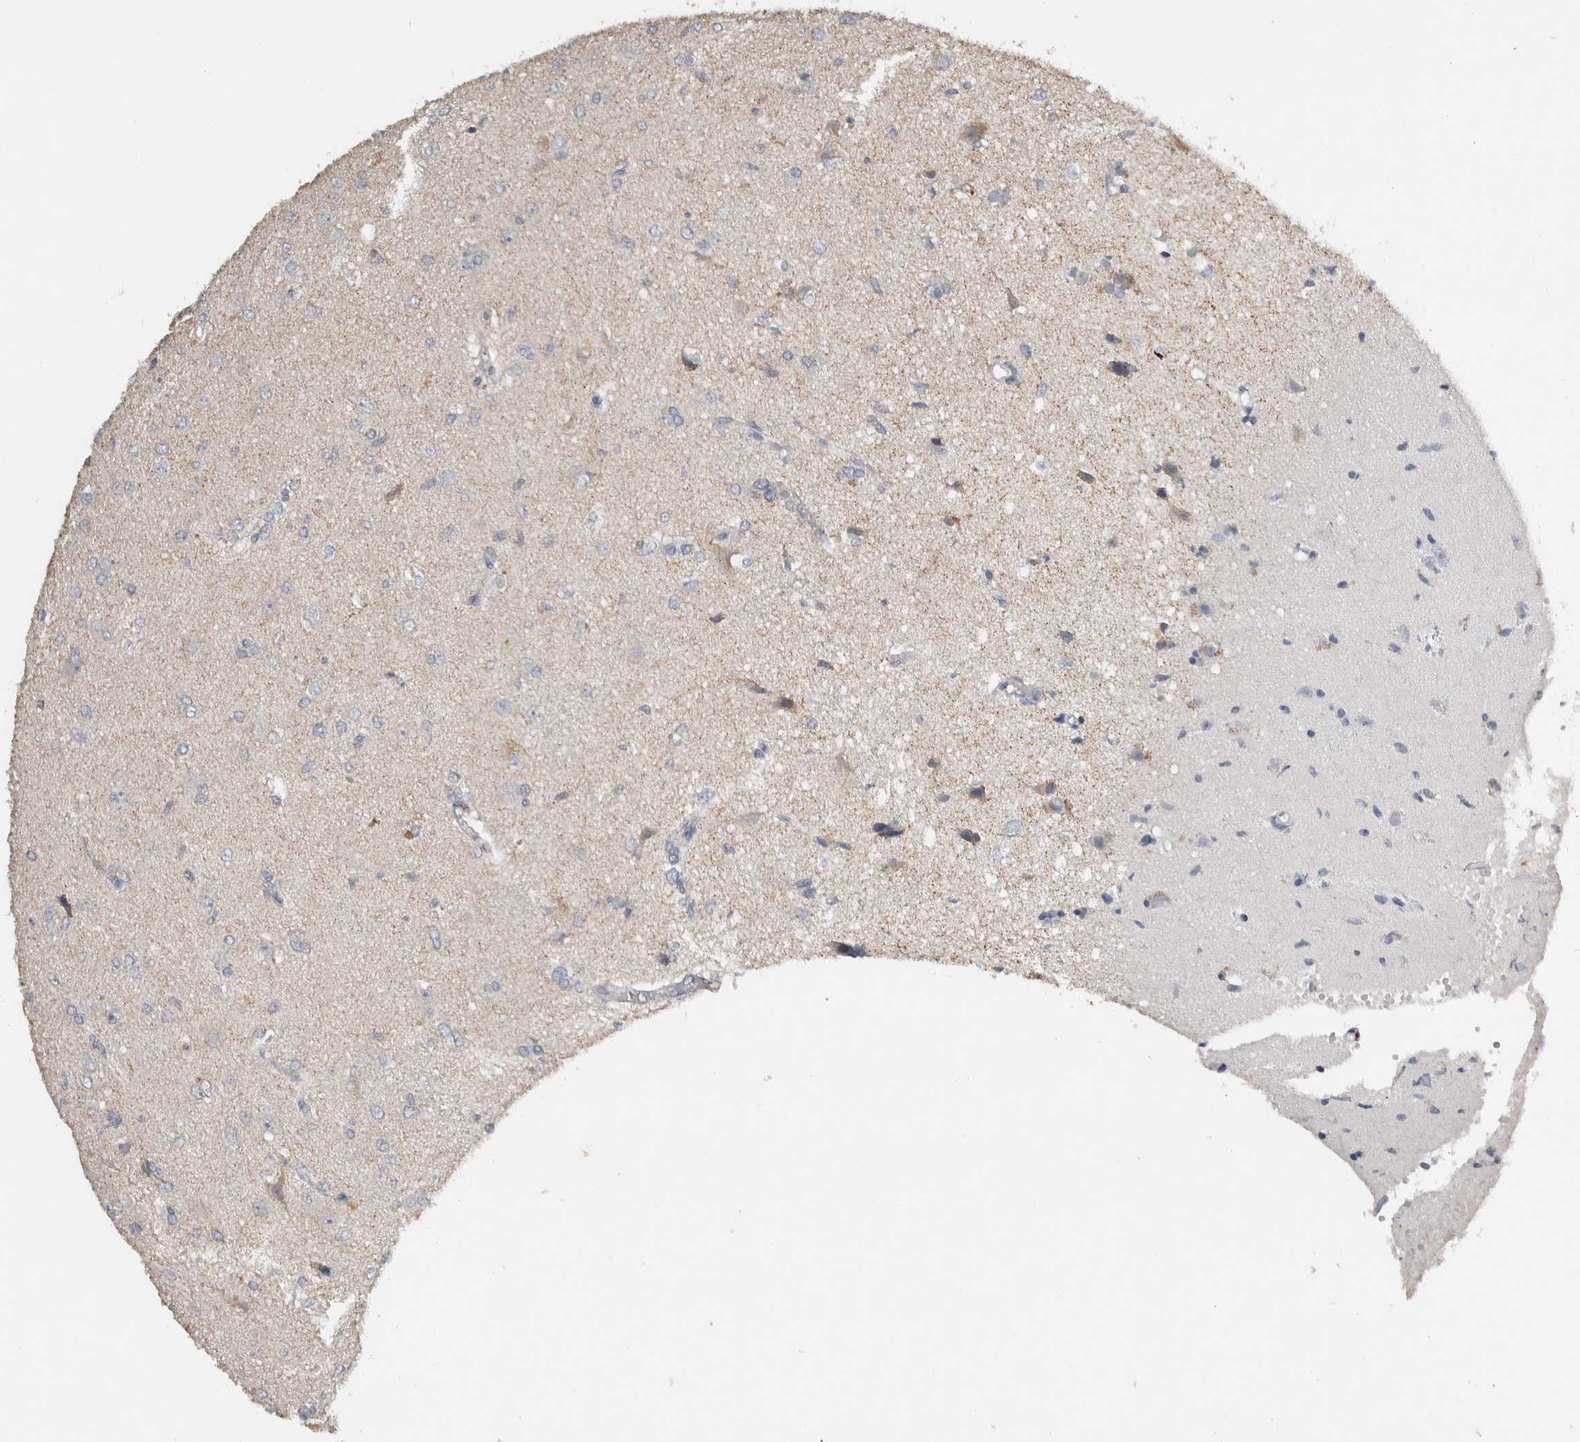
{"staining": {"intensity": "negative", "quantity": "none", "location": "none"}, "tissue": "glioma", "cell_type": "Tumor cells", "image_type": "cancer", "snomed": [{"axis": "morphology", "description": "Glioma, malignant, High grade"}, {"axis": "topography", "description": "Brain"}], "caption": "Immunohistochemistry (IHC) of glioma displays no staining in tumor cells. (DAB (3,3'-diaminobenzidine) immunohistochemistry (IHC) visualized using brightfield microscopy, high magnification).", "gene": "EIF3H", "patient": {"sex": "female", "age": 59}}